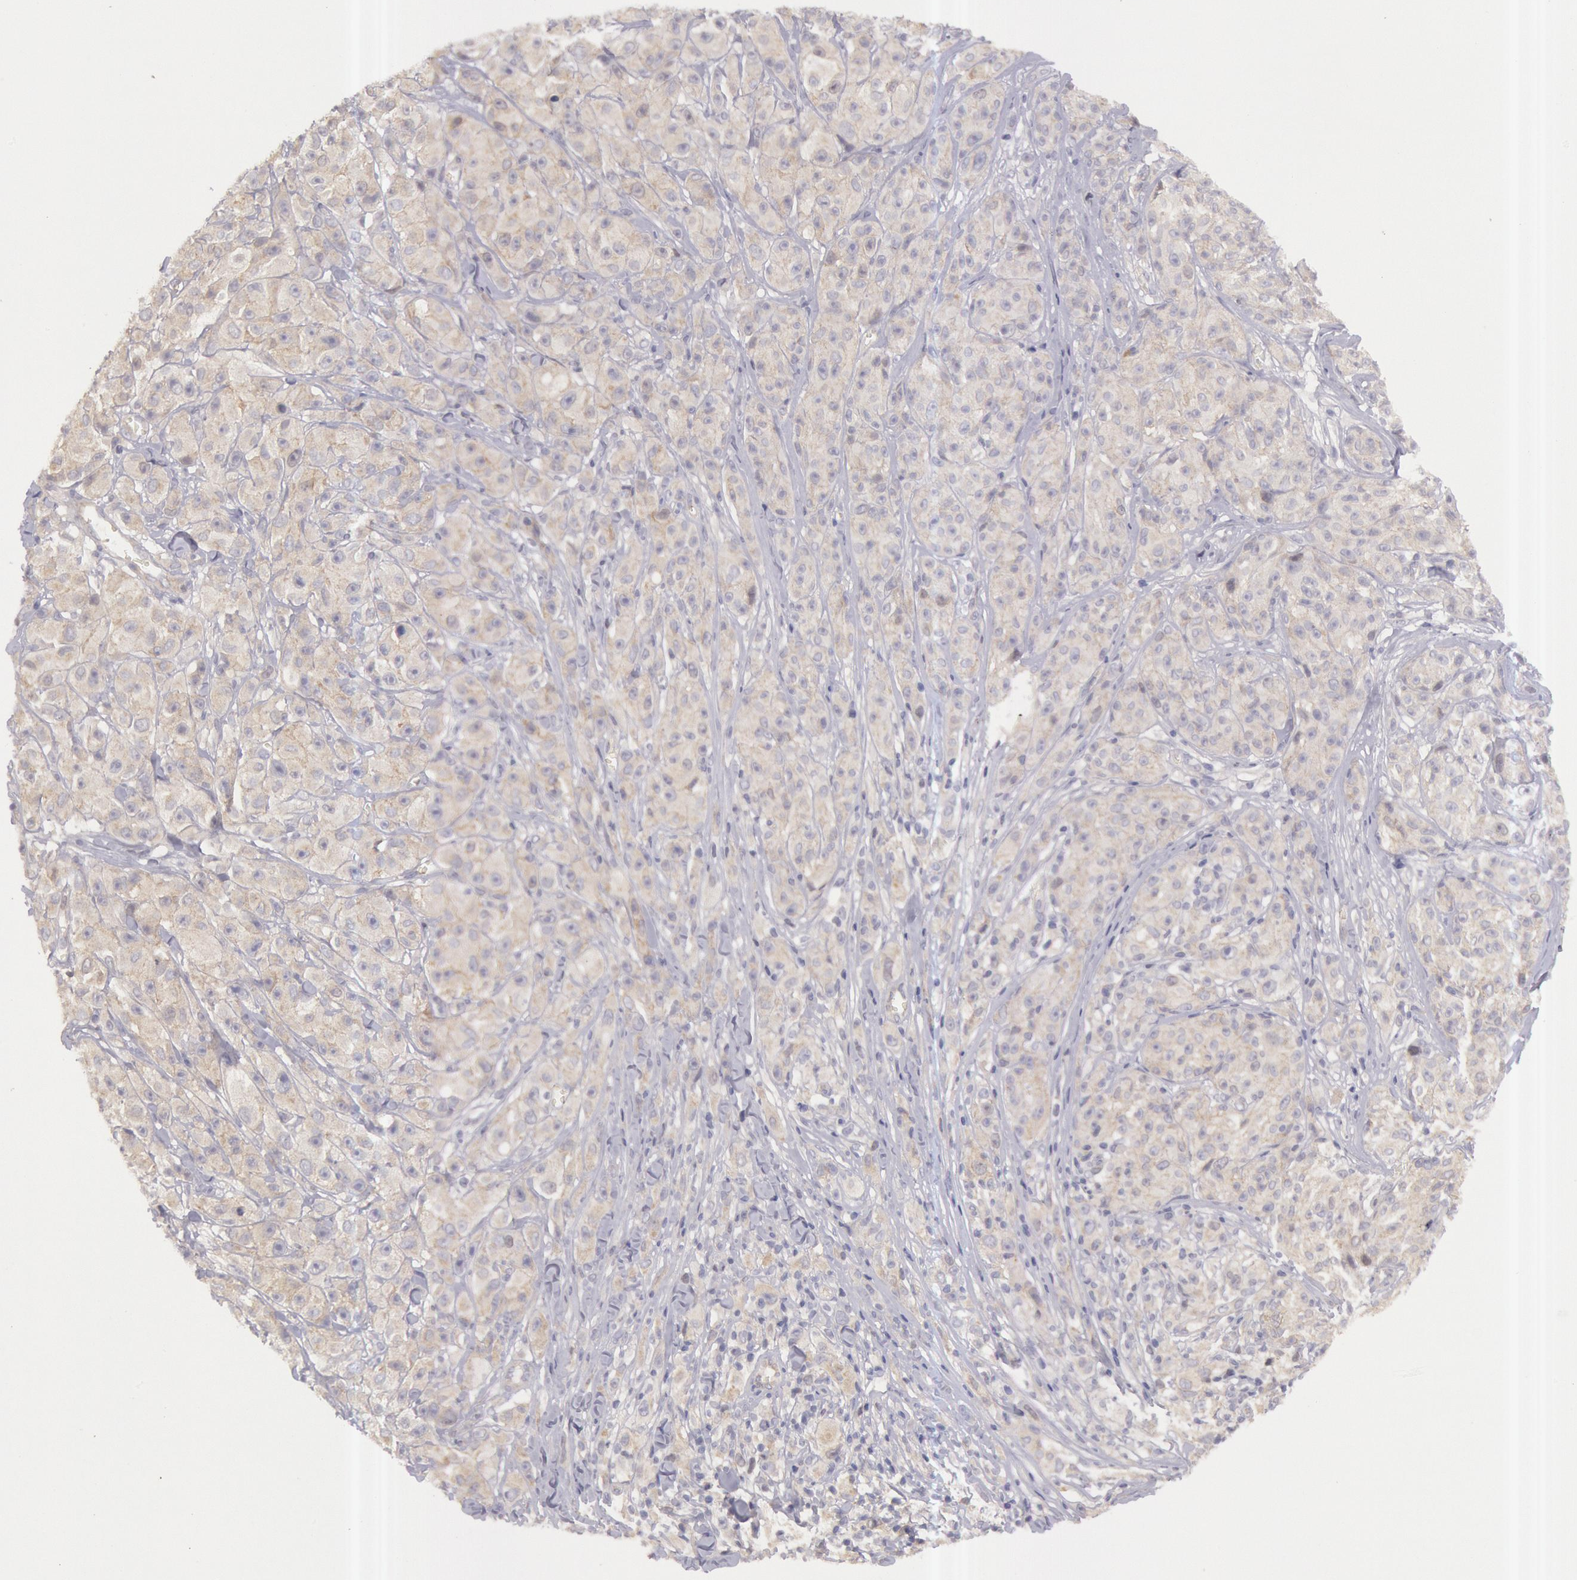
{"staining": {"intensity": "negative", "quantity": "none", "location": "none"}, "tissue": "melanoma", "cell_type": "Tumor cells", "image_type": "cancer", "snomed": [{"axis": "morphology", "description": "Malignant melanoma, NOS"}, {"axis": "topography", "description": "Skin"}], "caption": "The histopathology image exhibits no significant positivity in tumor cells of malignant melanoma.", "gene": "AMOTL1", "patient": {"sex": "male", "age": 56}}